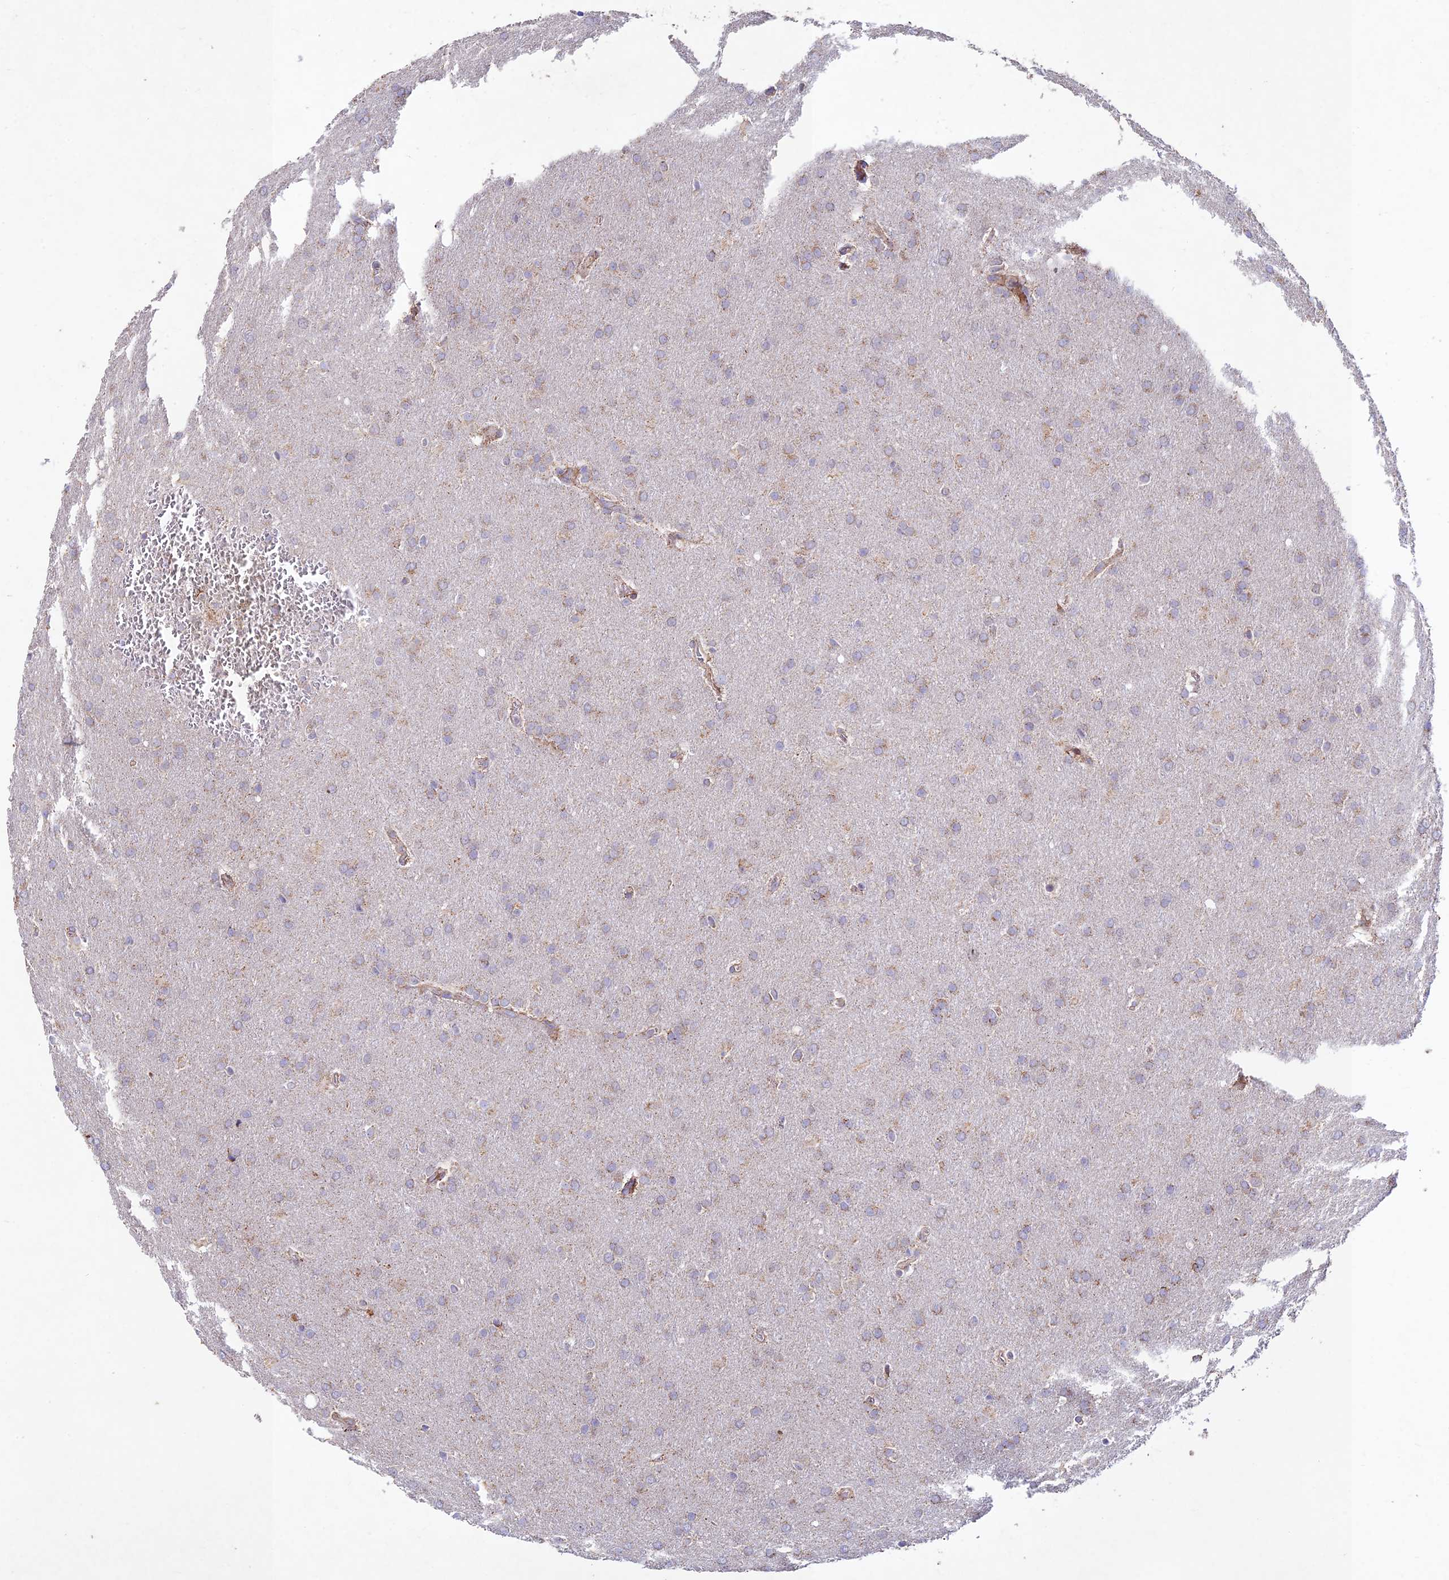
{"staining": {"intensity": "weak", "quantity": "<25%", "location": "cytoplasmic/membranous"}, "tissue": "glioma", "cell_type": "Tumor cells", "image_type": "cancer", "snomed": [{"axis": "morphology", "description": "Glioma, malignant, Low grade"}, {"axis": "topography", "description": "Brain"}], "caption": "Immunohistochemistry histopathology image of glioma stained for a protein (brown), which displays no positivity in tumor cells.", "gene": "KHDC3L", "patient": {"sex": "female", "age": 32}}